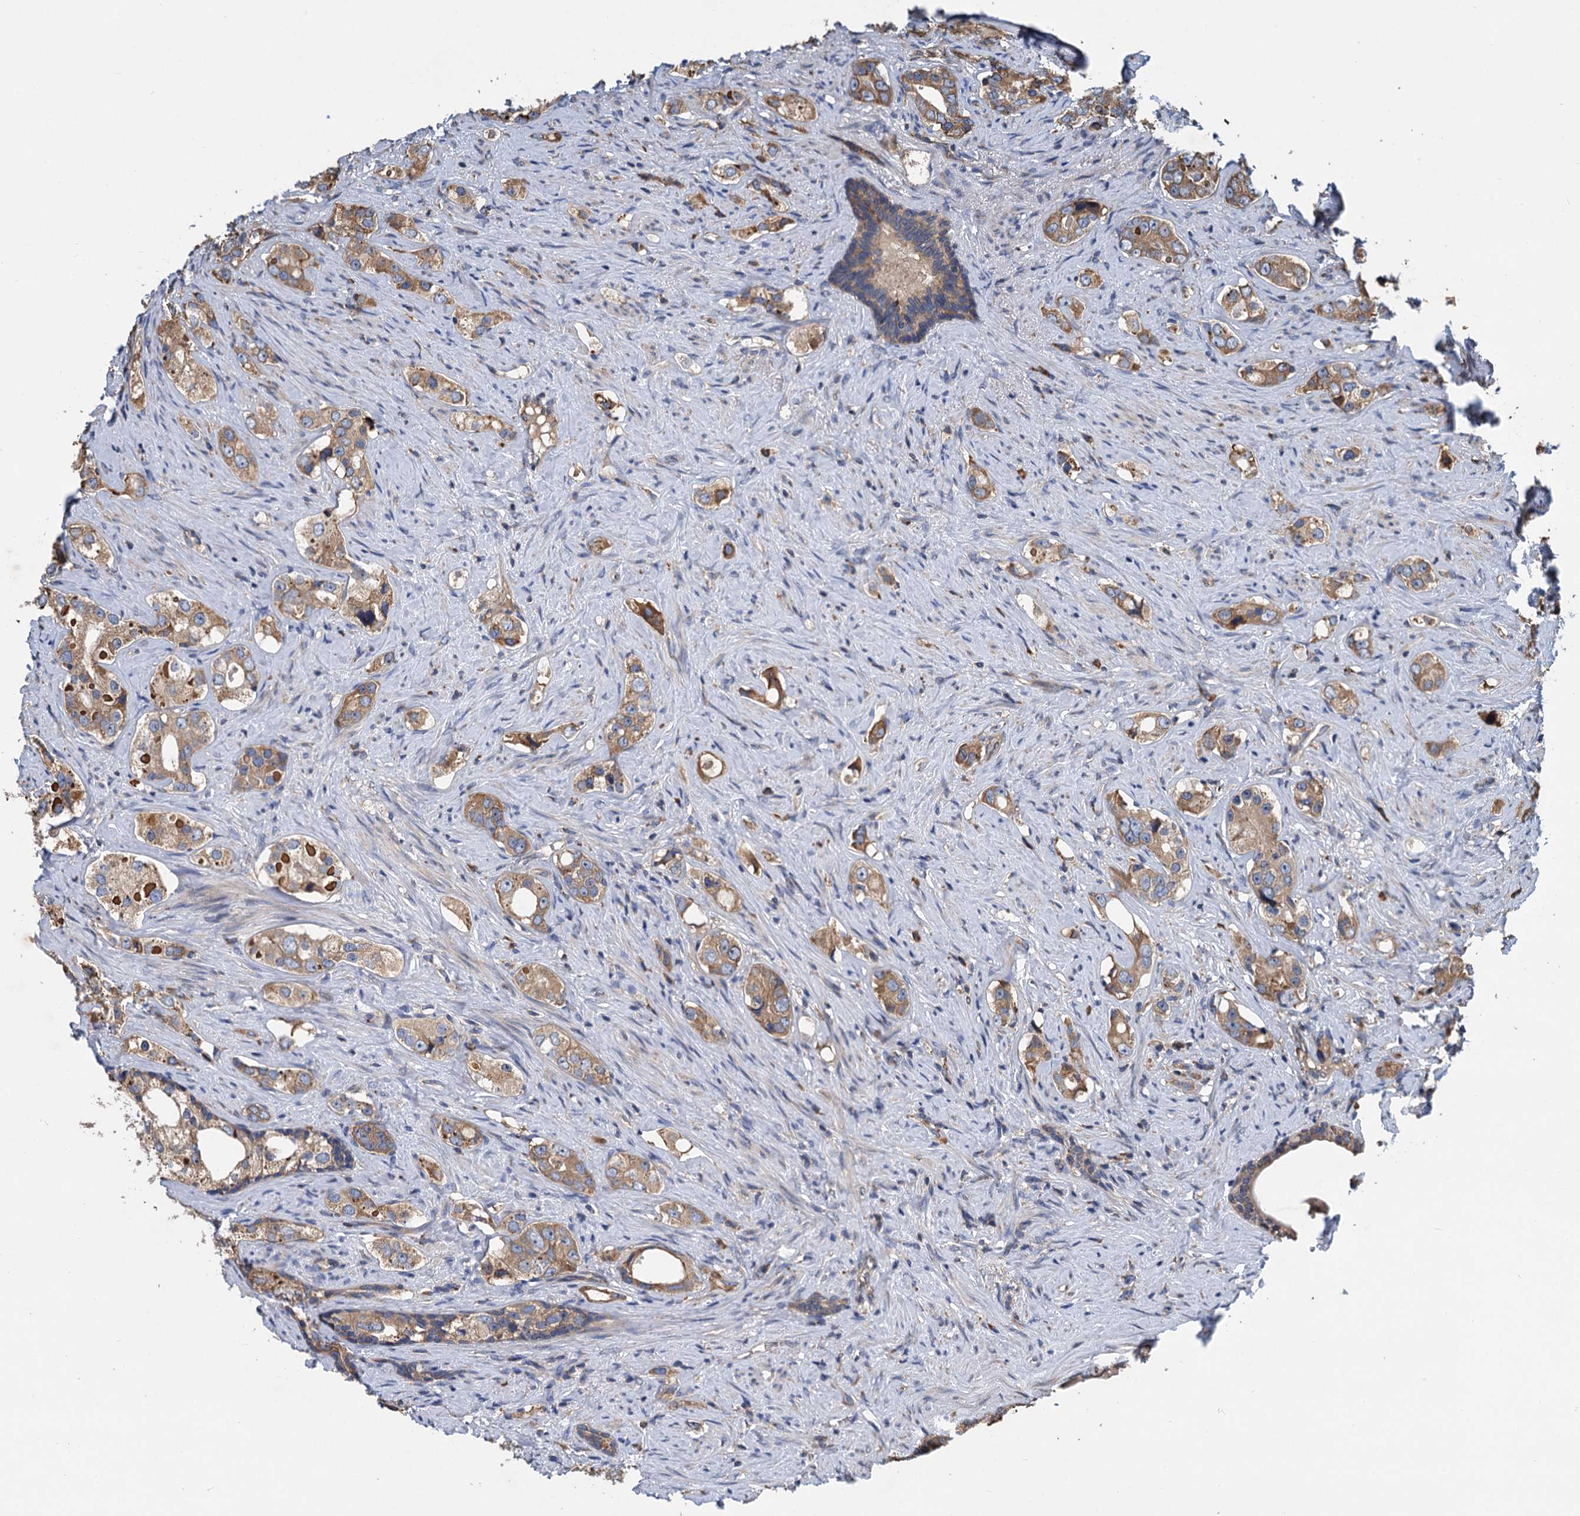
{"staining": {"intensity": "moderate", "quantity": ">75%", "location": "cytoplasmic/membranous"}, "tissue": "prostate cancer", "cell_type": "Tumor cells", "image_type": "cancer", "snomed": [{"axis": "morphology", "description": "Adenocarcinoma, High grade"}, {"axis": "topography", "description": "Prostate"}], "caption": "Human adenocarcinoma (high-grade) (prostate) stained with a protein marker displays moderate staining in tumor cells.", "gene": "LINS1", "patient": {"sex": "male", "age": 63}}